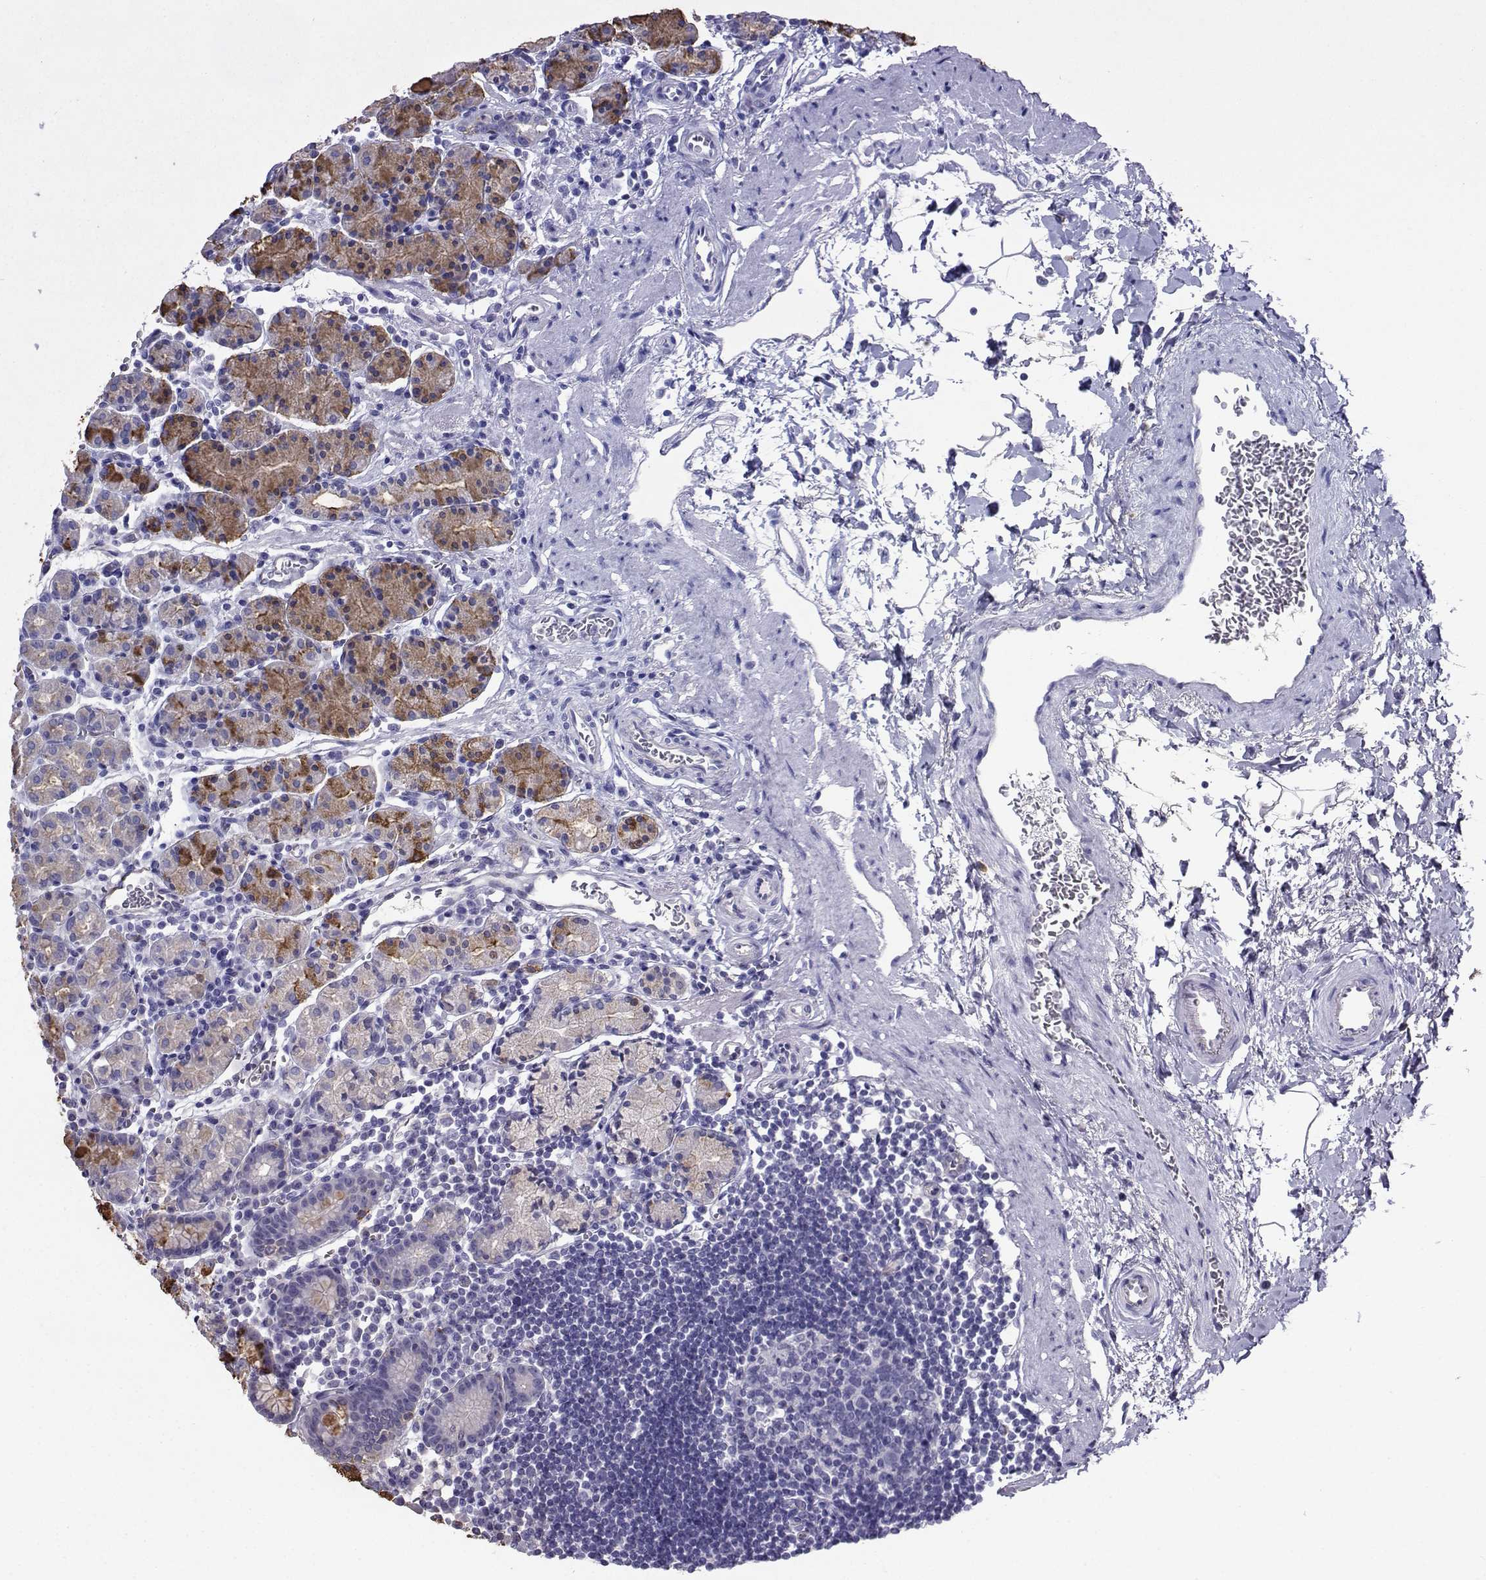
{"staining": {"intensity": "strong", "quantity": "25%-75%", "location": "cytoplasmic/membranous"}, "tissue": "stomach", "cell_type": "Glandular cells", "image_type": "normal", "snomed": [{"axis": "morphology", "description": "Normal tissue, NOS"}, {"axis": "topography", "description": "Stomach, upper"}, {"axis": "topography", "description": "Stomach"}], "caption": "This is a micrograph of immunohistochemistry (IHC) staining of normal stomach, which shows strong expression in the cytoplasmic/membranous of glandular cells.", "gene": "CLUL1", "patient": {"sex": "male", "age": 62}}